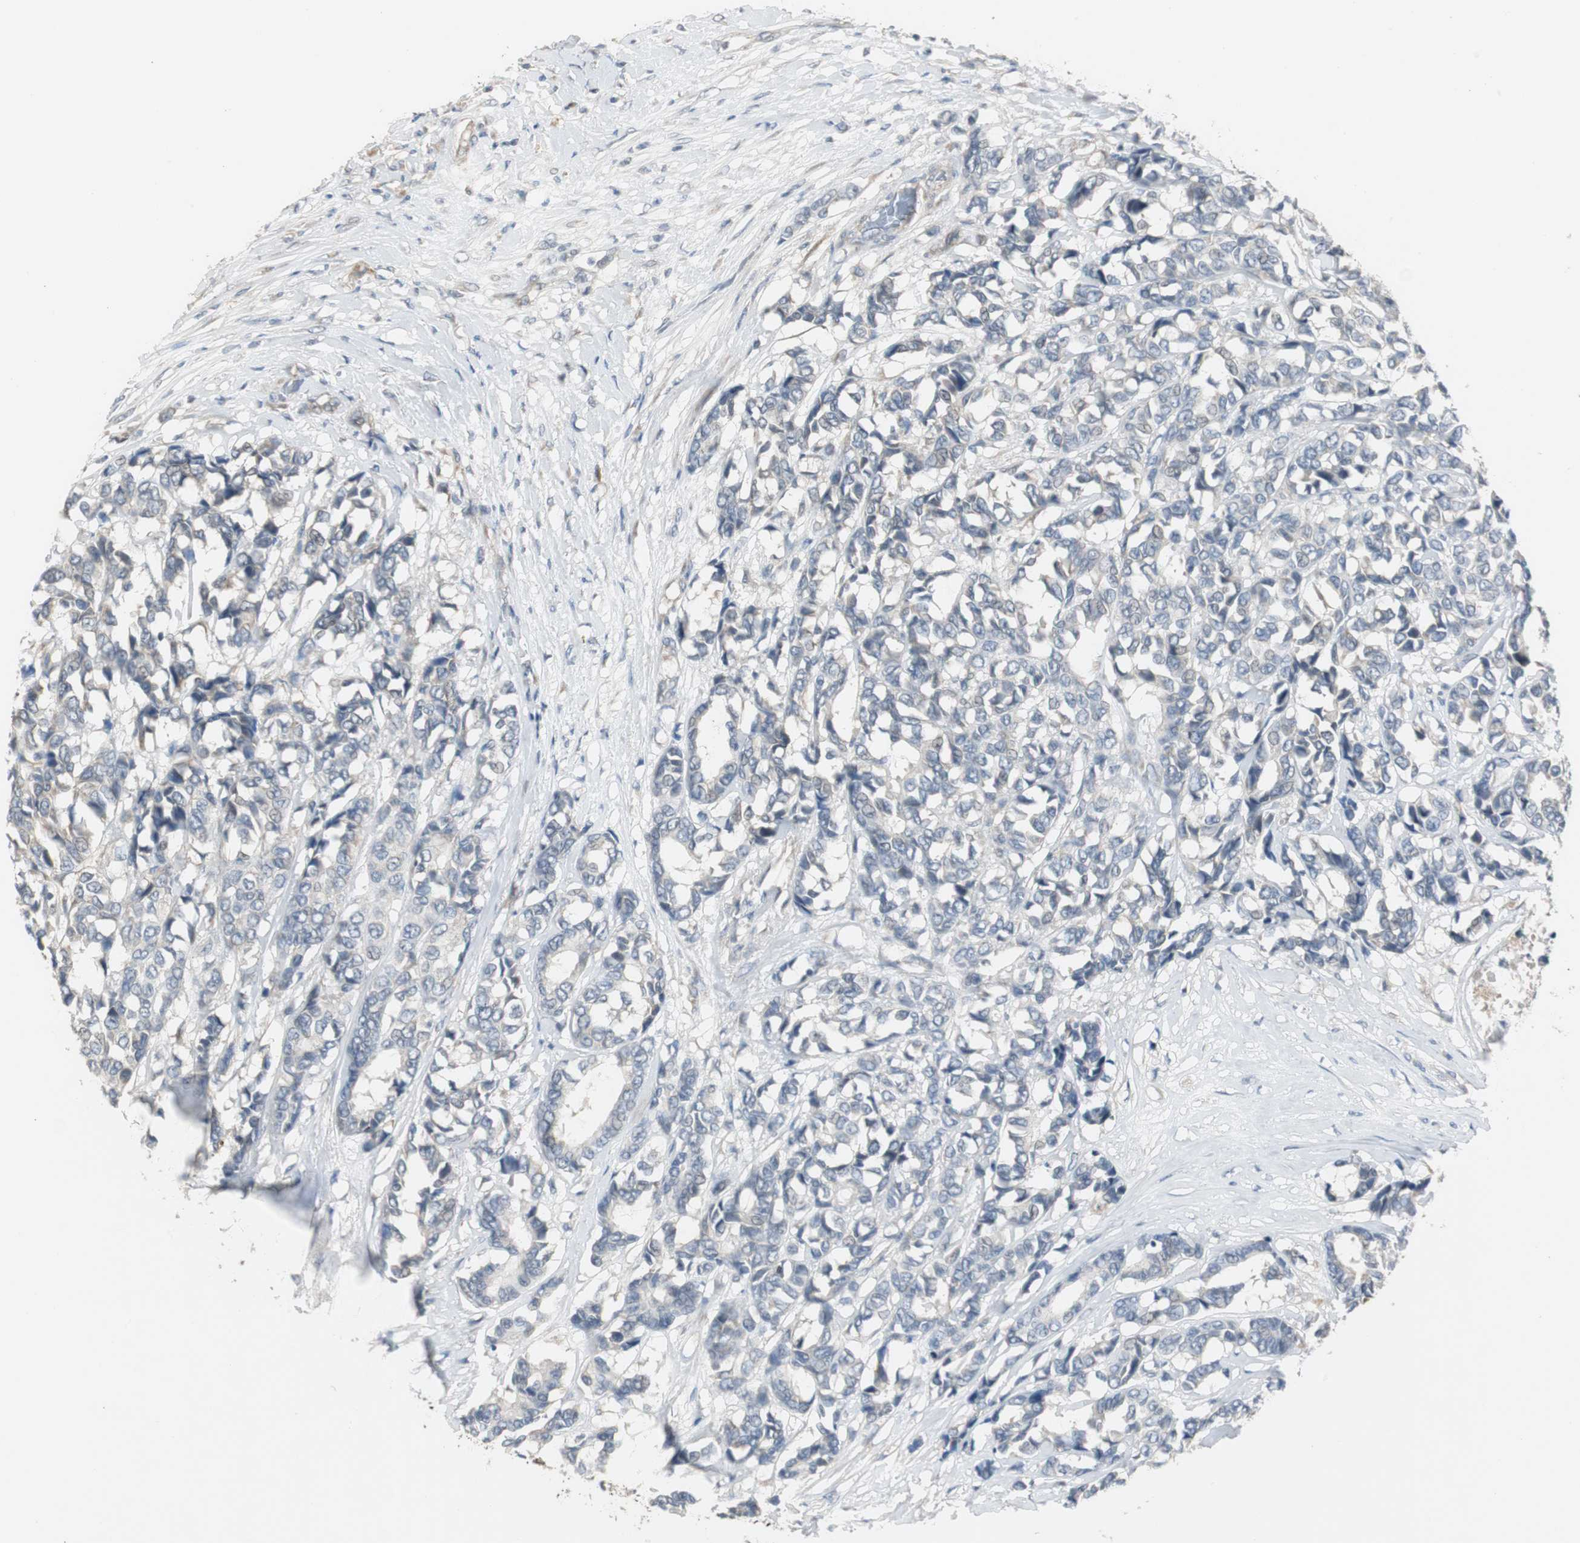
{"staining": {"intensity": "weak", "quantity": "<25%", "location": "cytoplasmic/membranous"}, "tissue": "breast cancer", "cell_type": "Tumor cells", "image_type": "cancer", "snomed": [{"axis": "morphology", "description": "Duct carcinoma"}, {"axis": "topography", "description": "Breast"}], "caption": "This is an immunohistochemistry (IHC) micrograph of breast cancer. There is no expression in tumor cells.", "gene": "MYT1", "patient": {"sex": "female", "age": 87}}